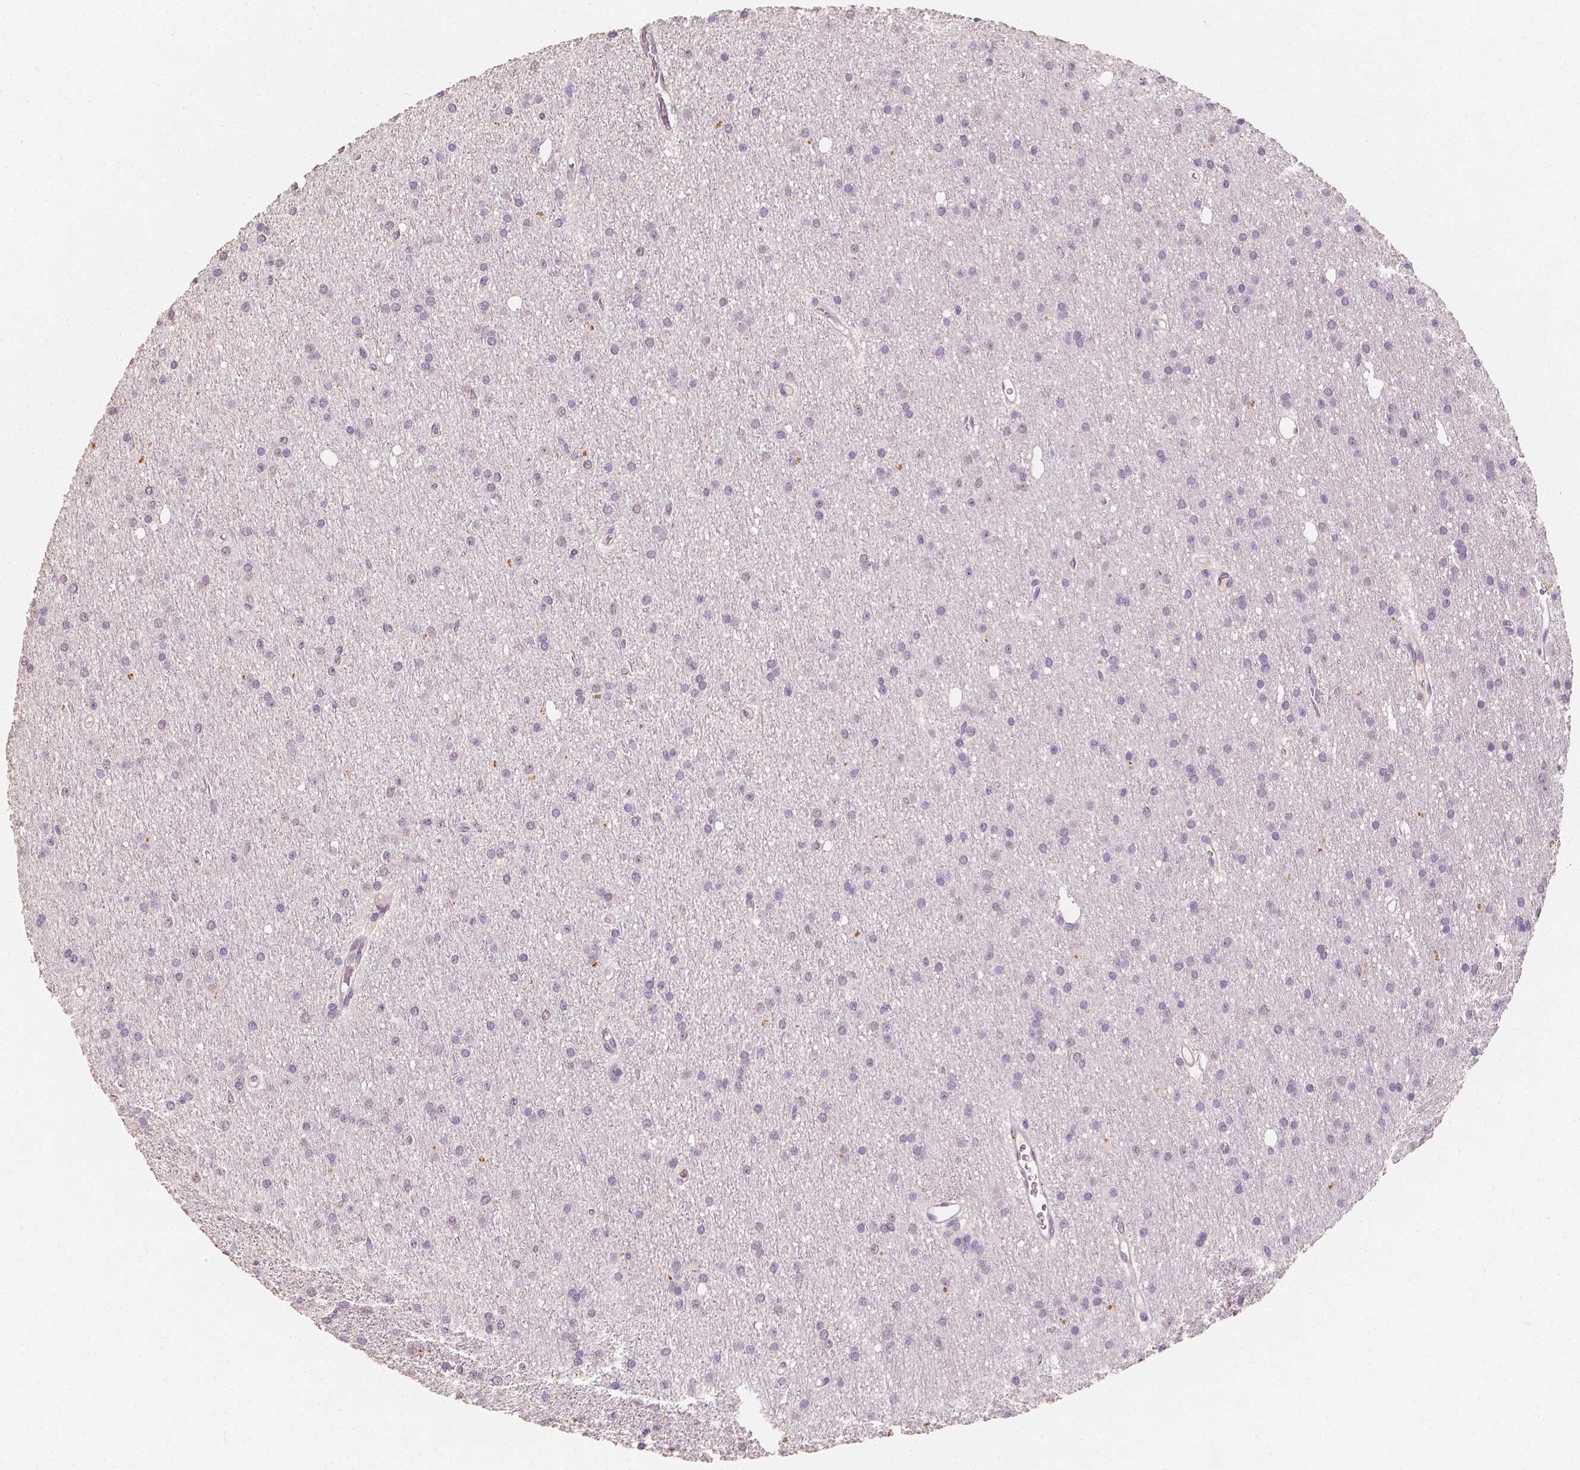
{"staining": {"intensity": "negative", "quantity": "none", "location": "none"}, "tissue": "glioma", "cell_type": "Tumor cells", "image_type": "cancer", "snomed": [{"axis": "morphology", "description": "Glioma, malignant, Low grade"}, {"axis": "topography", "description": "Brain"}], "caption": "There is no significant staining in tumor cells of glioma.", "gene": "SOX15", "patient": {"sex": "male", "age": 27}}